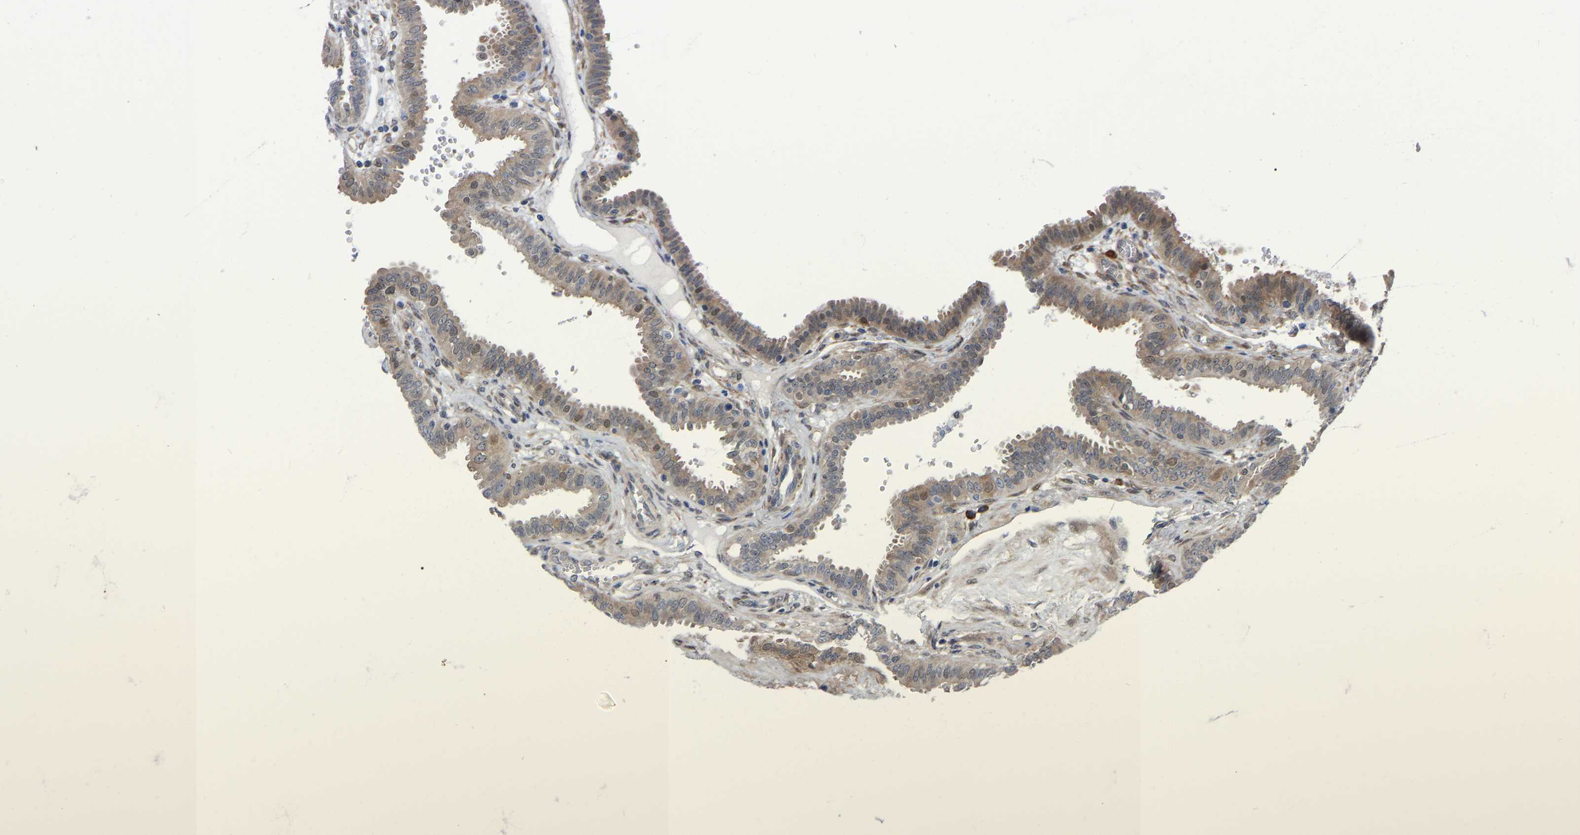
{"staining": {"intensity": "weak", "quantity": "25%-75%", "location": "cytoplasmic/membranous,nuclear"}, "tissue": "fallopian tube", "cell_type": "Glandular cells", "image_type": "normal", "snomed": [{"axis": "morphology", "description": "Normal tissue, NOS"}, {"axis": "topography", "description": "Fallopian tube"}, {"axis": "topography", "description": "Placenta"}], "caption": "Fallopian tube was stained to show a protein in brown. There is low levels of weak cytoplasmic/membranous,nuclear positivity in approximately 25%-75% of glandular cells. Using DAB (brown) and hematoxylin (blue) stains, captured at high magnification using brightfield microscopy.", "gene": "UBE4B", "patient": {"sex": "female", "age": 32}}